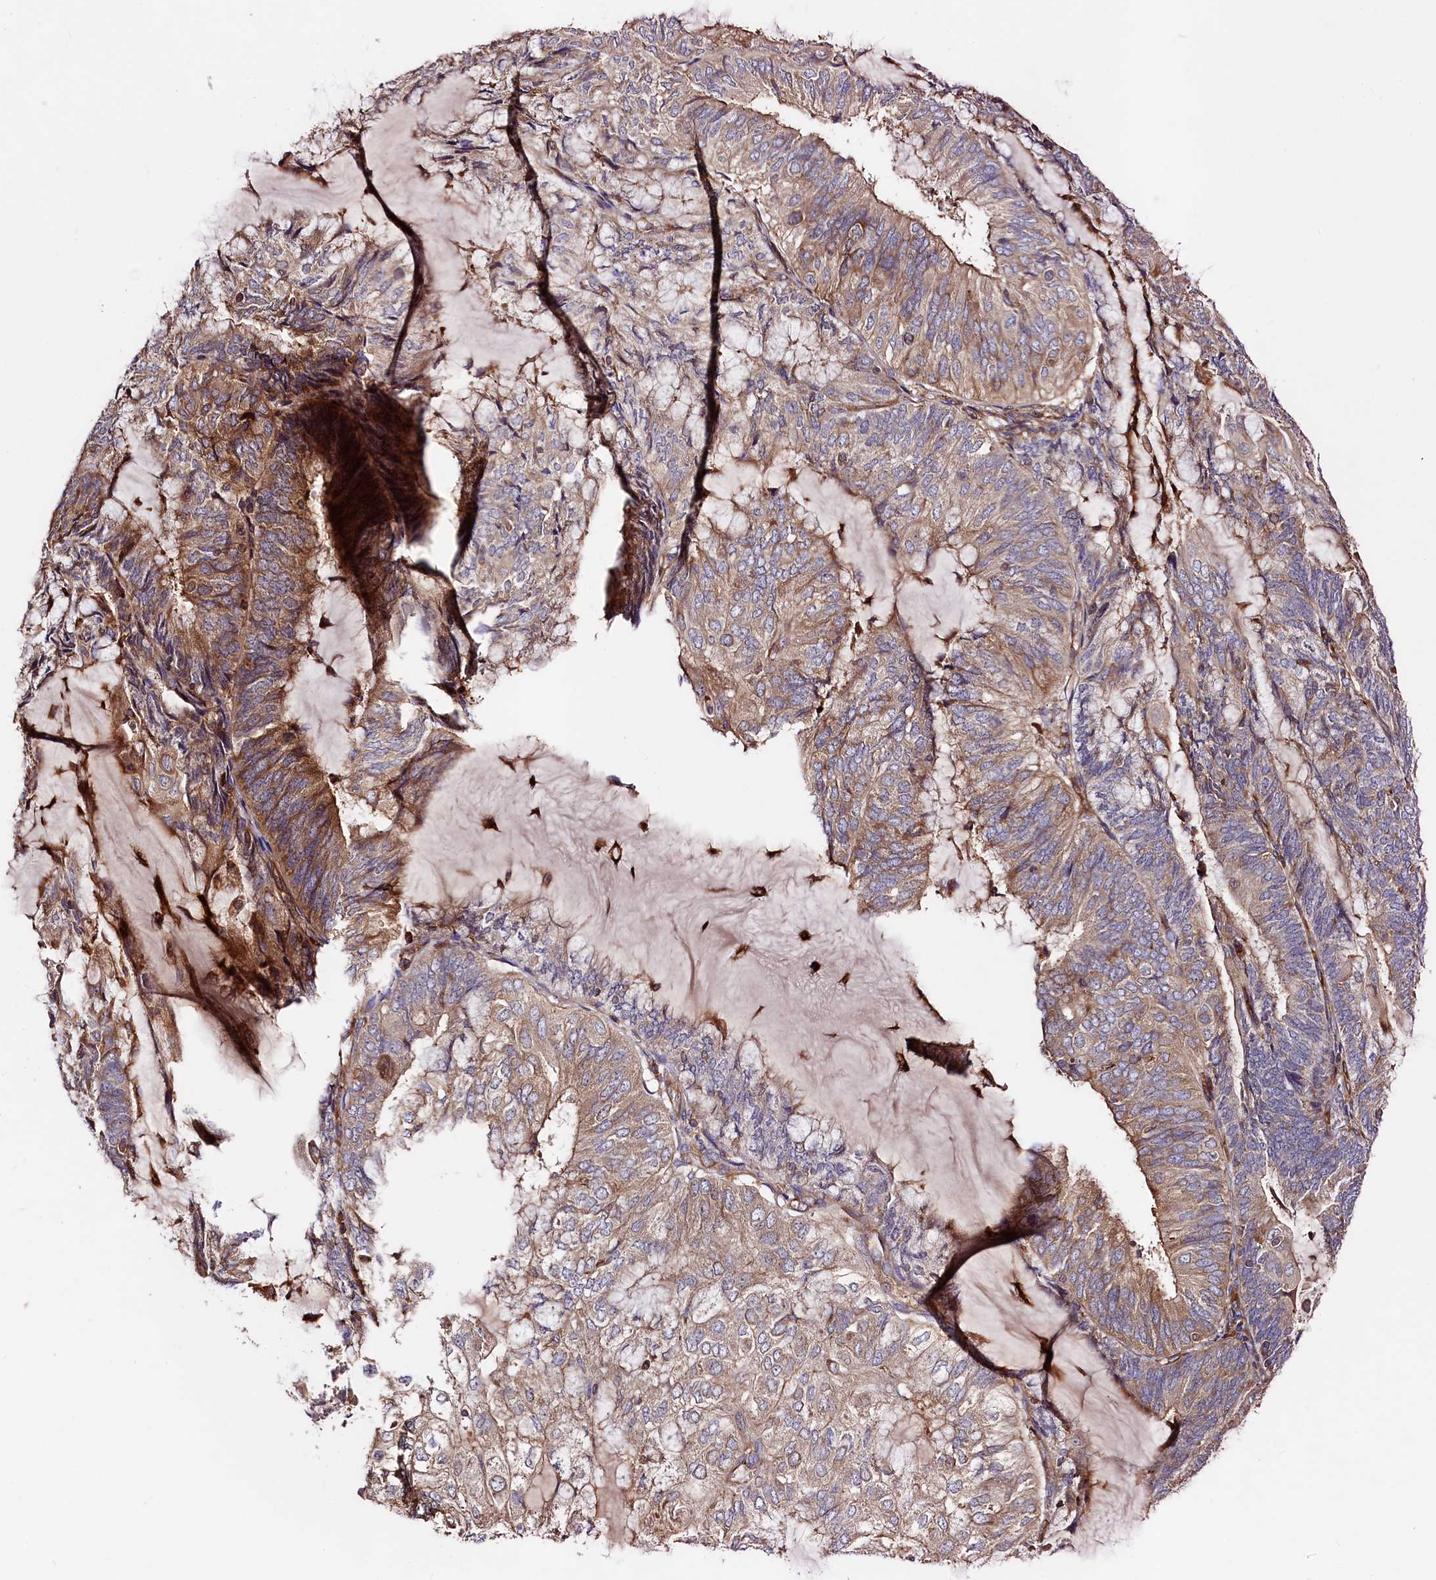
{"staining": {"intensity": "moderate", "quantity": "25%-75%", "location": "cytoplasmic/membranous"}, "tissue": "endometrial cancer", "cell_type": "Tumor cells", "image_type": "cancer", "snomed": [{"axis": "morphology", "description": "Adenocarcinoma, NOS"}, {"axis": "topography", "description": "Endometrium"}], "caption": "Endometrial cancer tissue displays moderate cytoplasmic/membranous positivity in about 25%-75% of tumor cells", "gene": "KLHDC4", "patient": {"sex": "female", "age": 81}}